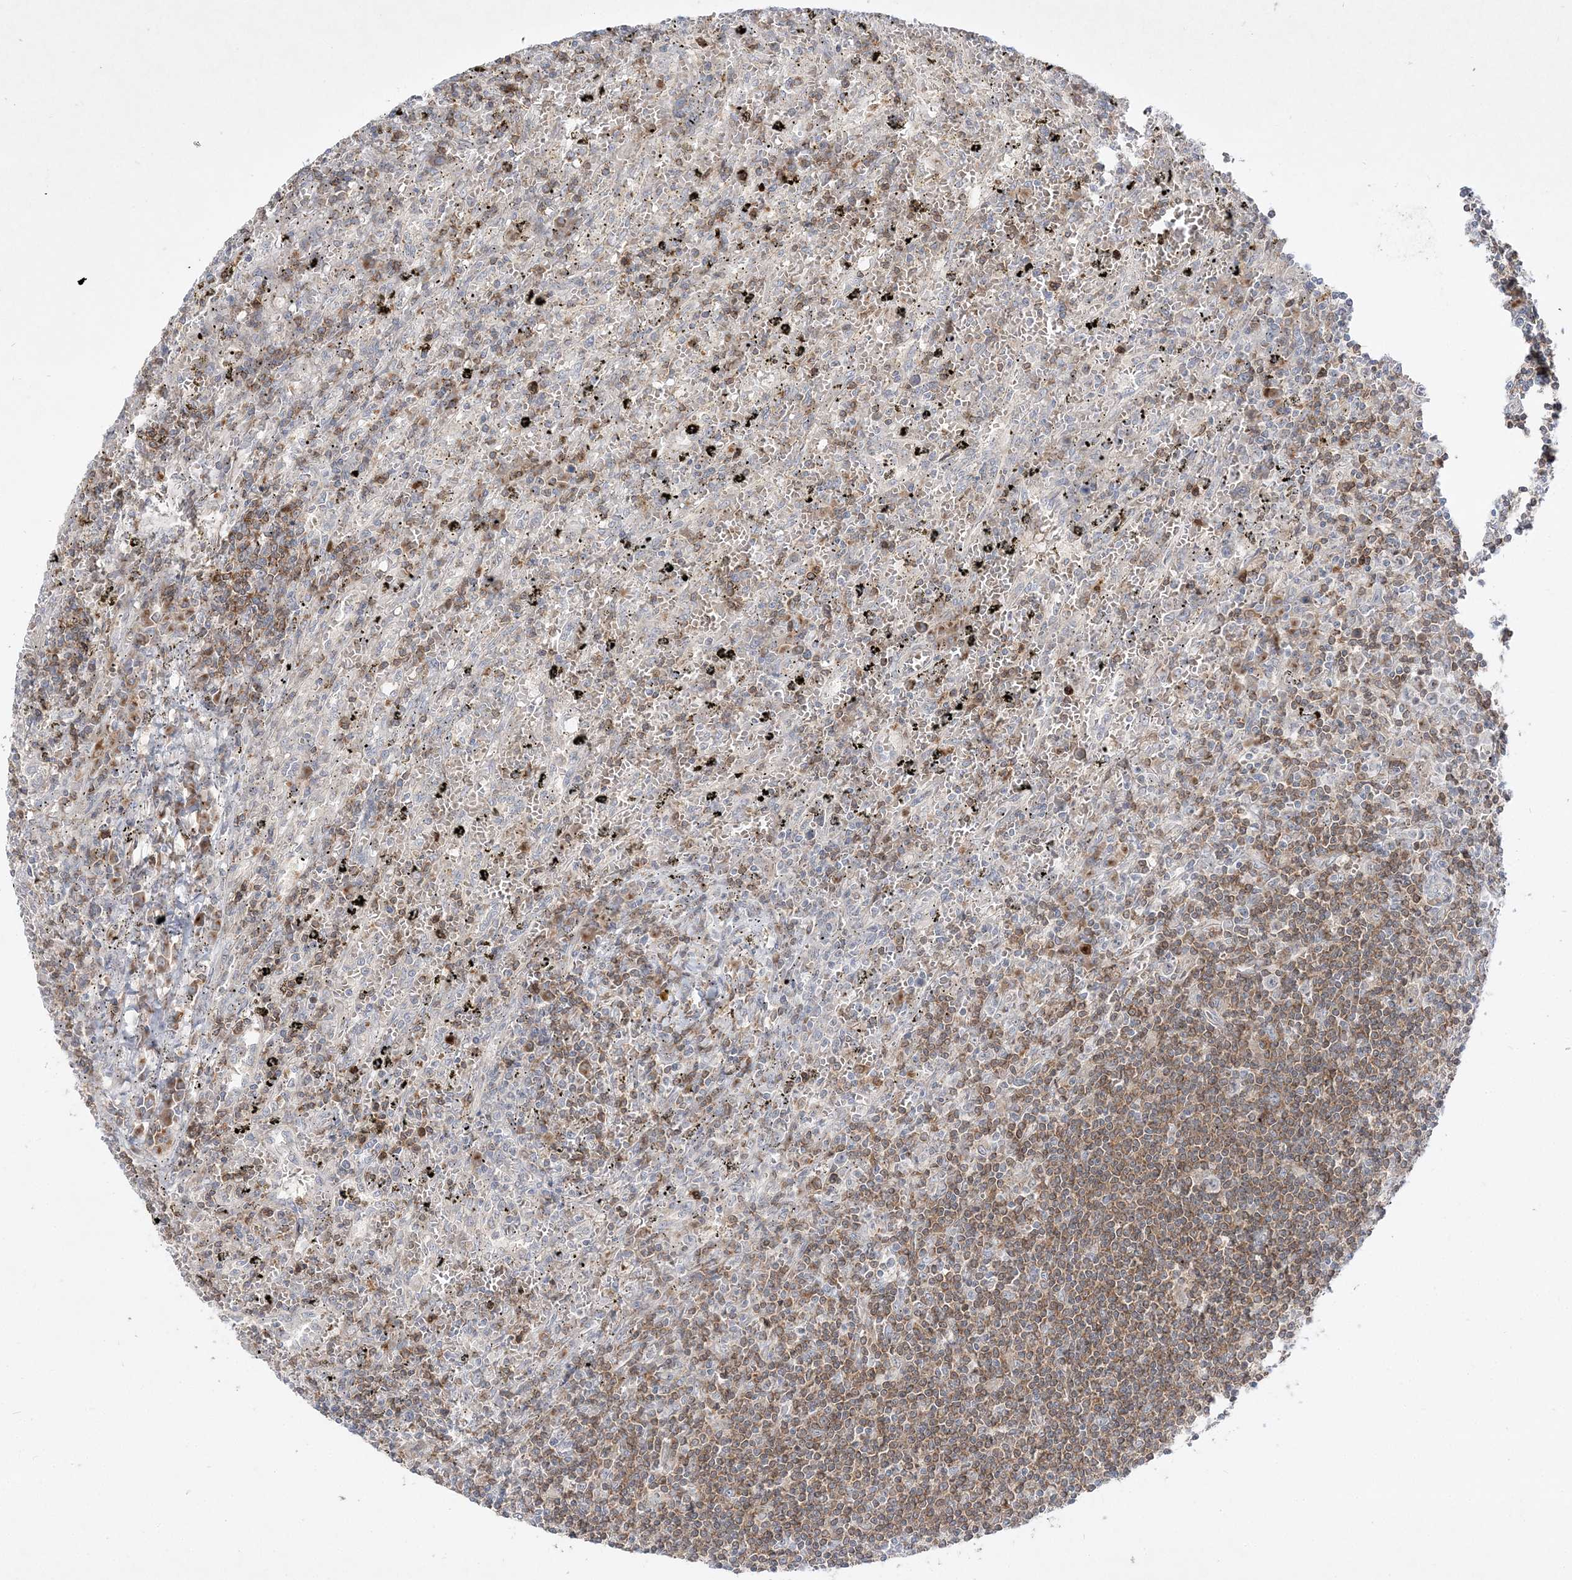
{"staining": {"intensity": "moderate", "quantity": ">75%", "location": "cytoplasmic/membranous"}, "tissue": "lymphoma", "cell_type": "Tumor cells", "image_type": "cancer", "snomed": [{"axis": "morphology", "description": "Malignant lymphoma, non-Hodgkin's type, Low grade"}, {"axis": "topography", "description": "Spleen"}], "caption": "Malignant lymphoma, non-Hodgkin's type (low-grade) stained with DAB IHC shows medium levels of moderate cytoplasmic/membranous staining in approximately >75% of tumor cells. Ihc stains the protein of interest in brown and the nuclei are stained blue.", "gene": "CLNK", "patient": {"sex": "male", "age": 76}}